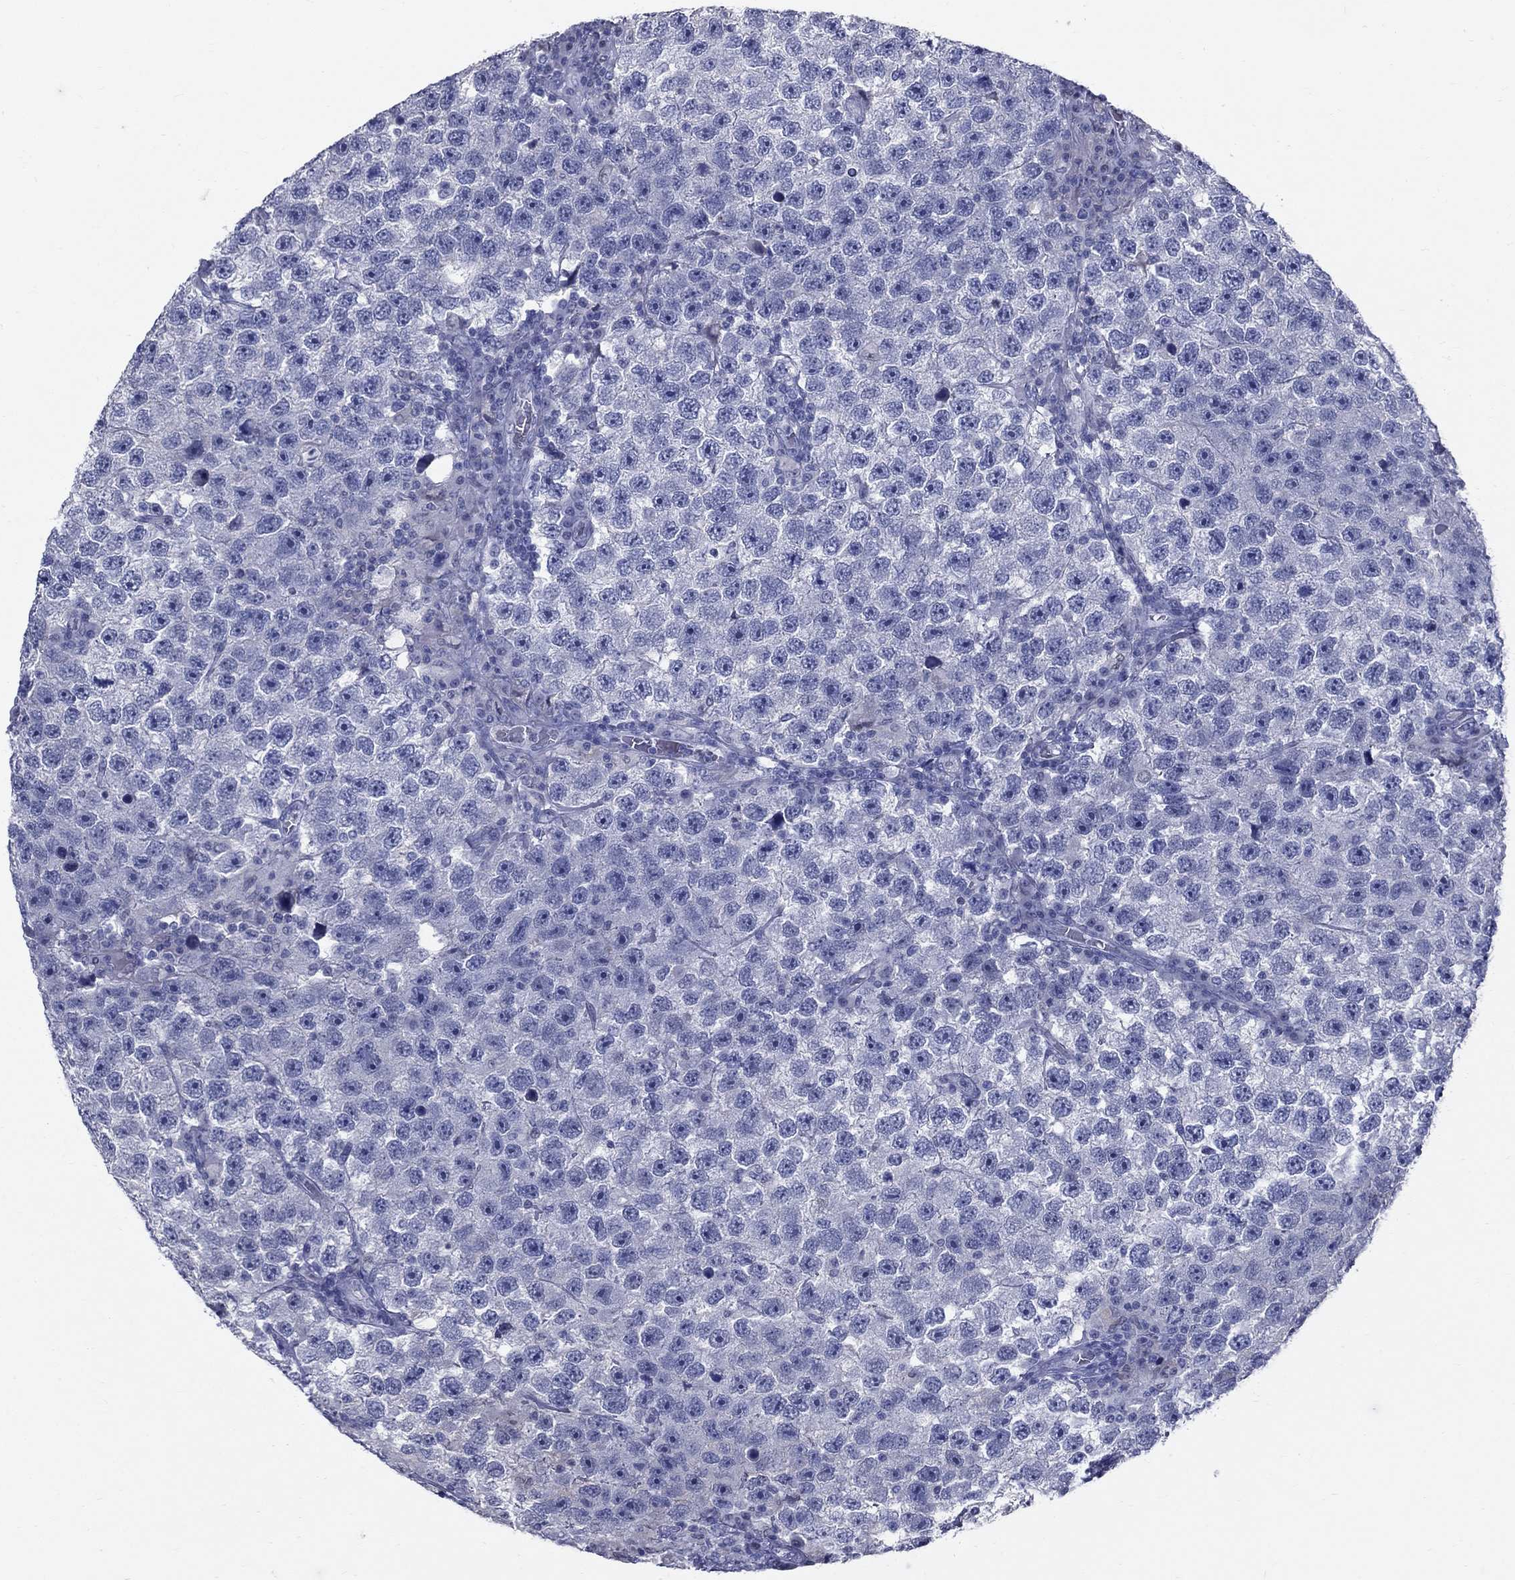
{"staining": {"intensity": "negative", "quantity": "none", "location": "none"}, "tissue": "testis cancer", "cell_type": "Tumor cells", "image_type": "cancer", "snomed": [{"axis": "morphology", "description": "Seminoma, NOS"}, {"axis": "topography", "description": "Testis"}], "caption": "Testis seminoma was stained to show a protein in brown. There is no significant positivity in tumor cells. (Brightfield microscopy of DAB (3,3'-diaminobenzidine) IHC at high magnification).", "gene": "GUCA1A", "patient": {"sex": "male", "age": 26}}